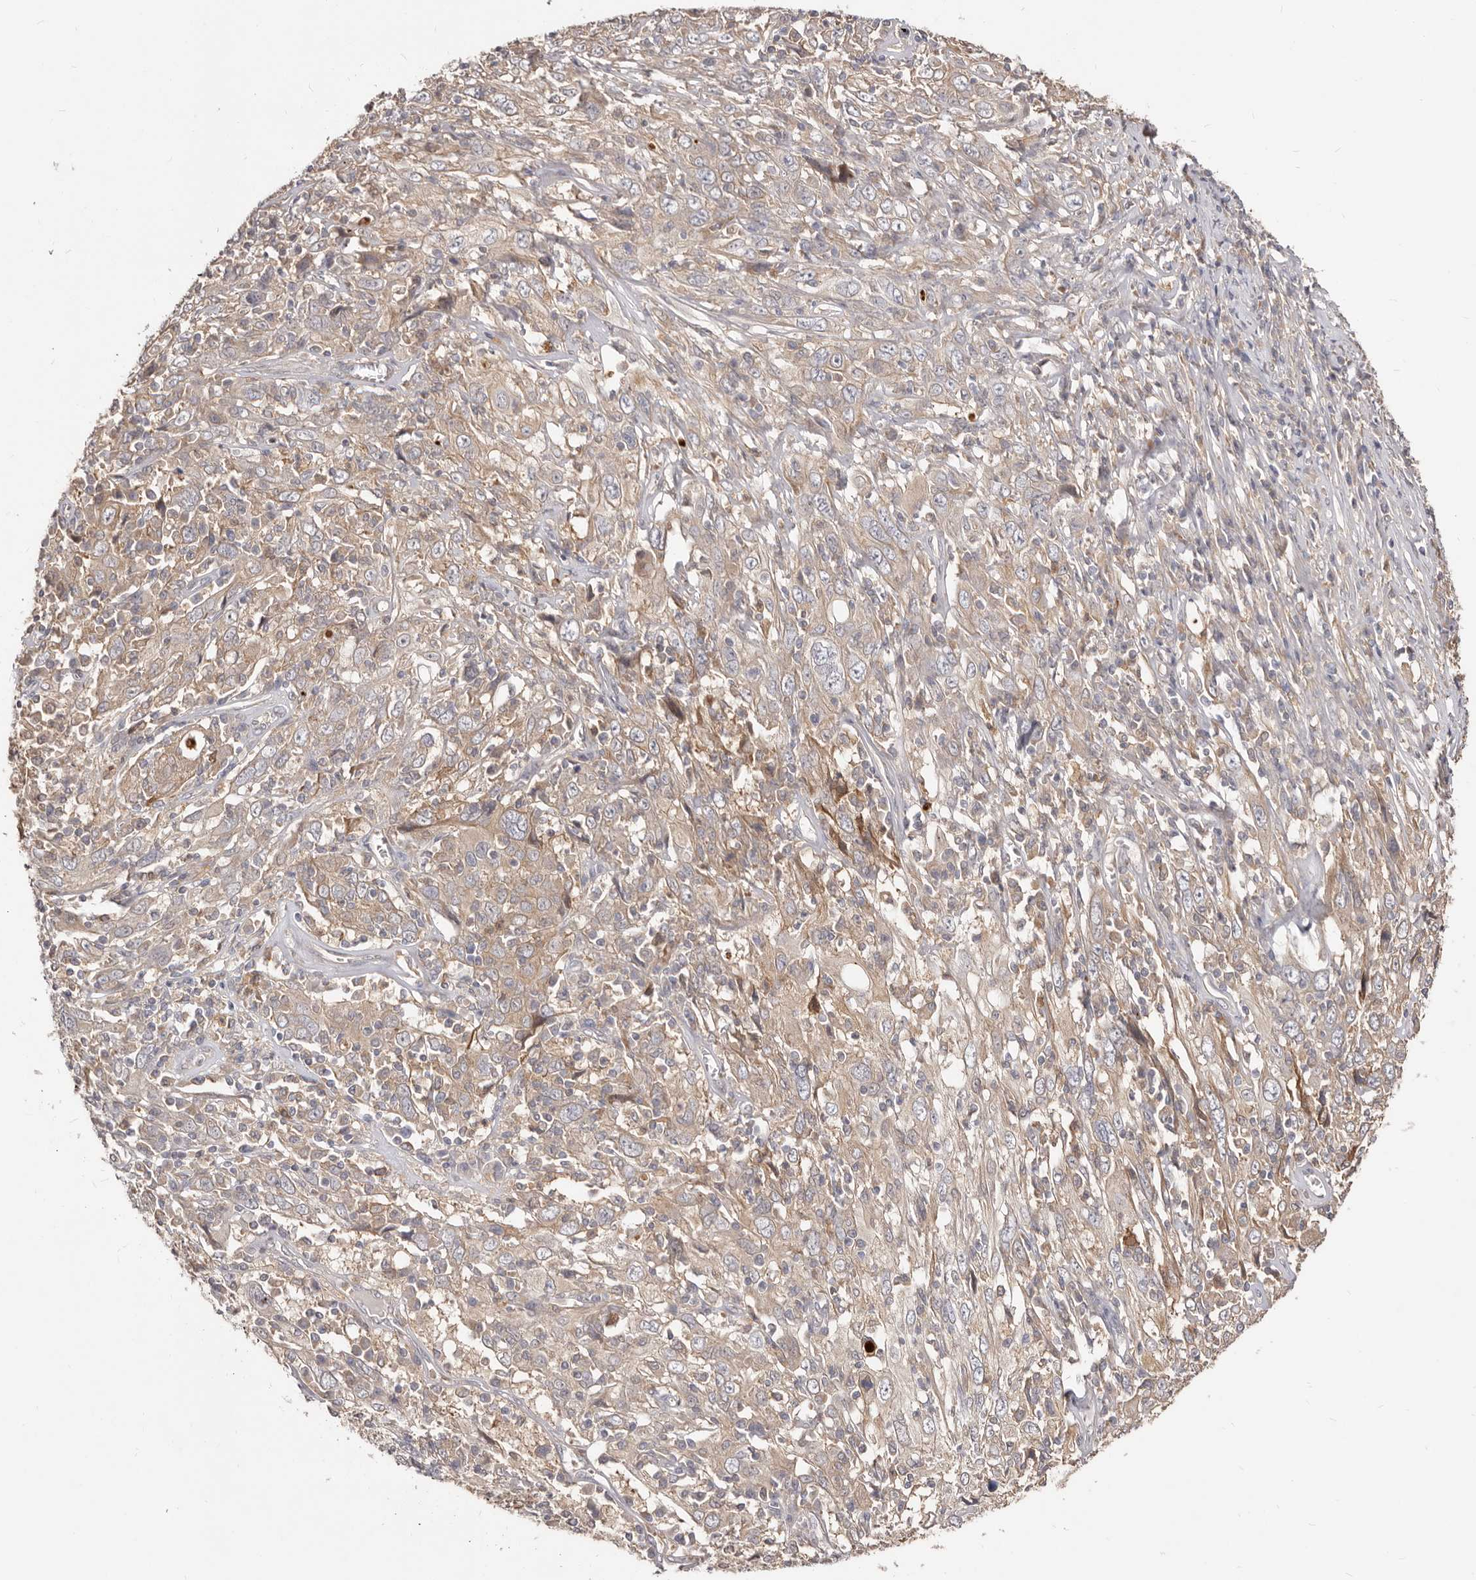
{"staining": {"intensity": "weak", "quantity": ">75%", "location": "cytoplasmic/membranous"}, "tissue": "cervical cancer", "cell_type": "Tumor cells", "image_type": "cancer", "snomed": [{"axis": "morphology", "description": "Squamous cell carcinoma, NOS"}, {"axis": "topography", "description": "Cervix"}], "caption": "Weak cytoplasmic/membranous positivity for a protein is seen in approximately >75% of tumor cells of cervical cancer using IHC.", "gene": "TC2N", "patient": {"sex": "female", "age": 46}}